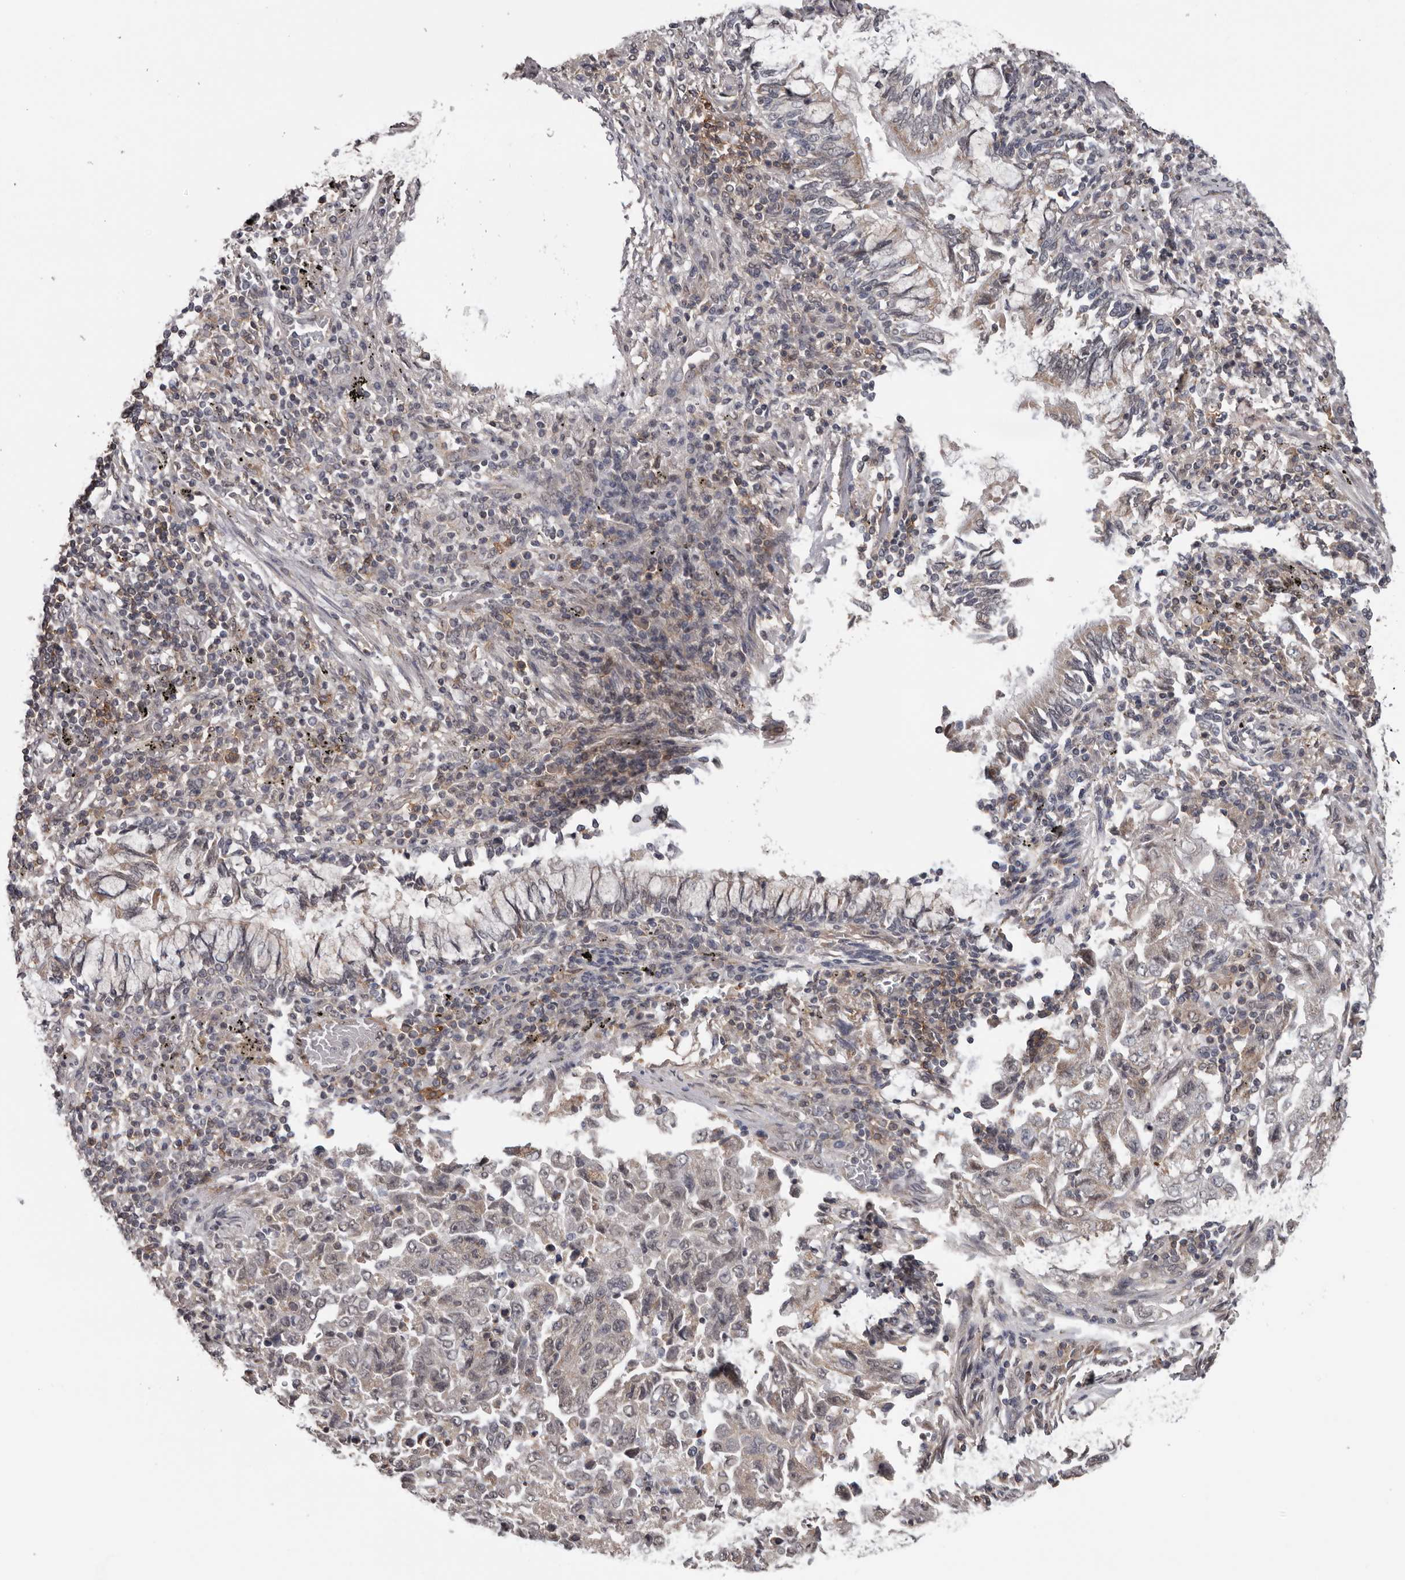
{"staining": {"intensity": "weak", "quantity": "<25%", "location": "nuclear"}, "tissue": "lung cancer", "cell_type": "Tumor cells", "image_type": "cancer", "snomed": [{"axis": "morphology", "description": "Adenocarcinoma, NOS"}, {"axis": "topography", "description": "Lung"}], "caption": "Immunohistochemical staining of adenocarcinoma (lung) displays no significant expression in tumor cells. The staining was performed using DAB to visualize the protein expression in brown, while the nuclei were stained in blue with hematoxylin (Magnification: 20x).", "gene": "MOGAT2", "patient": {"sex": "female", "age": 51}}